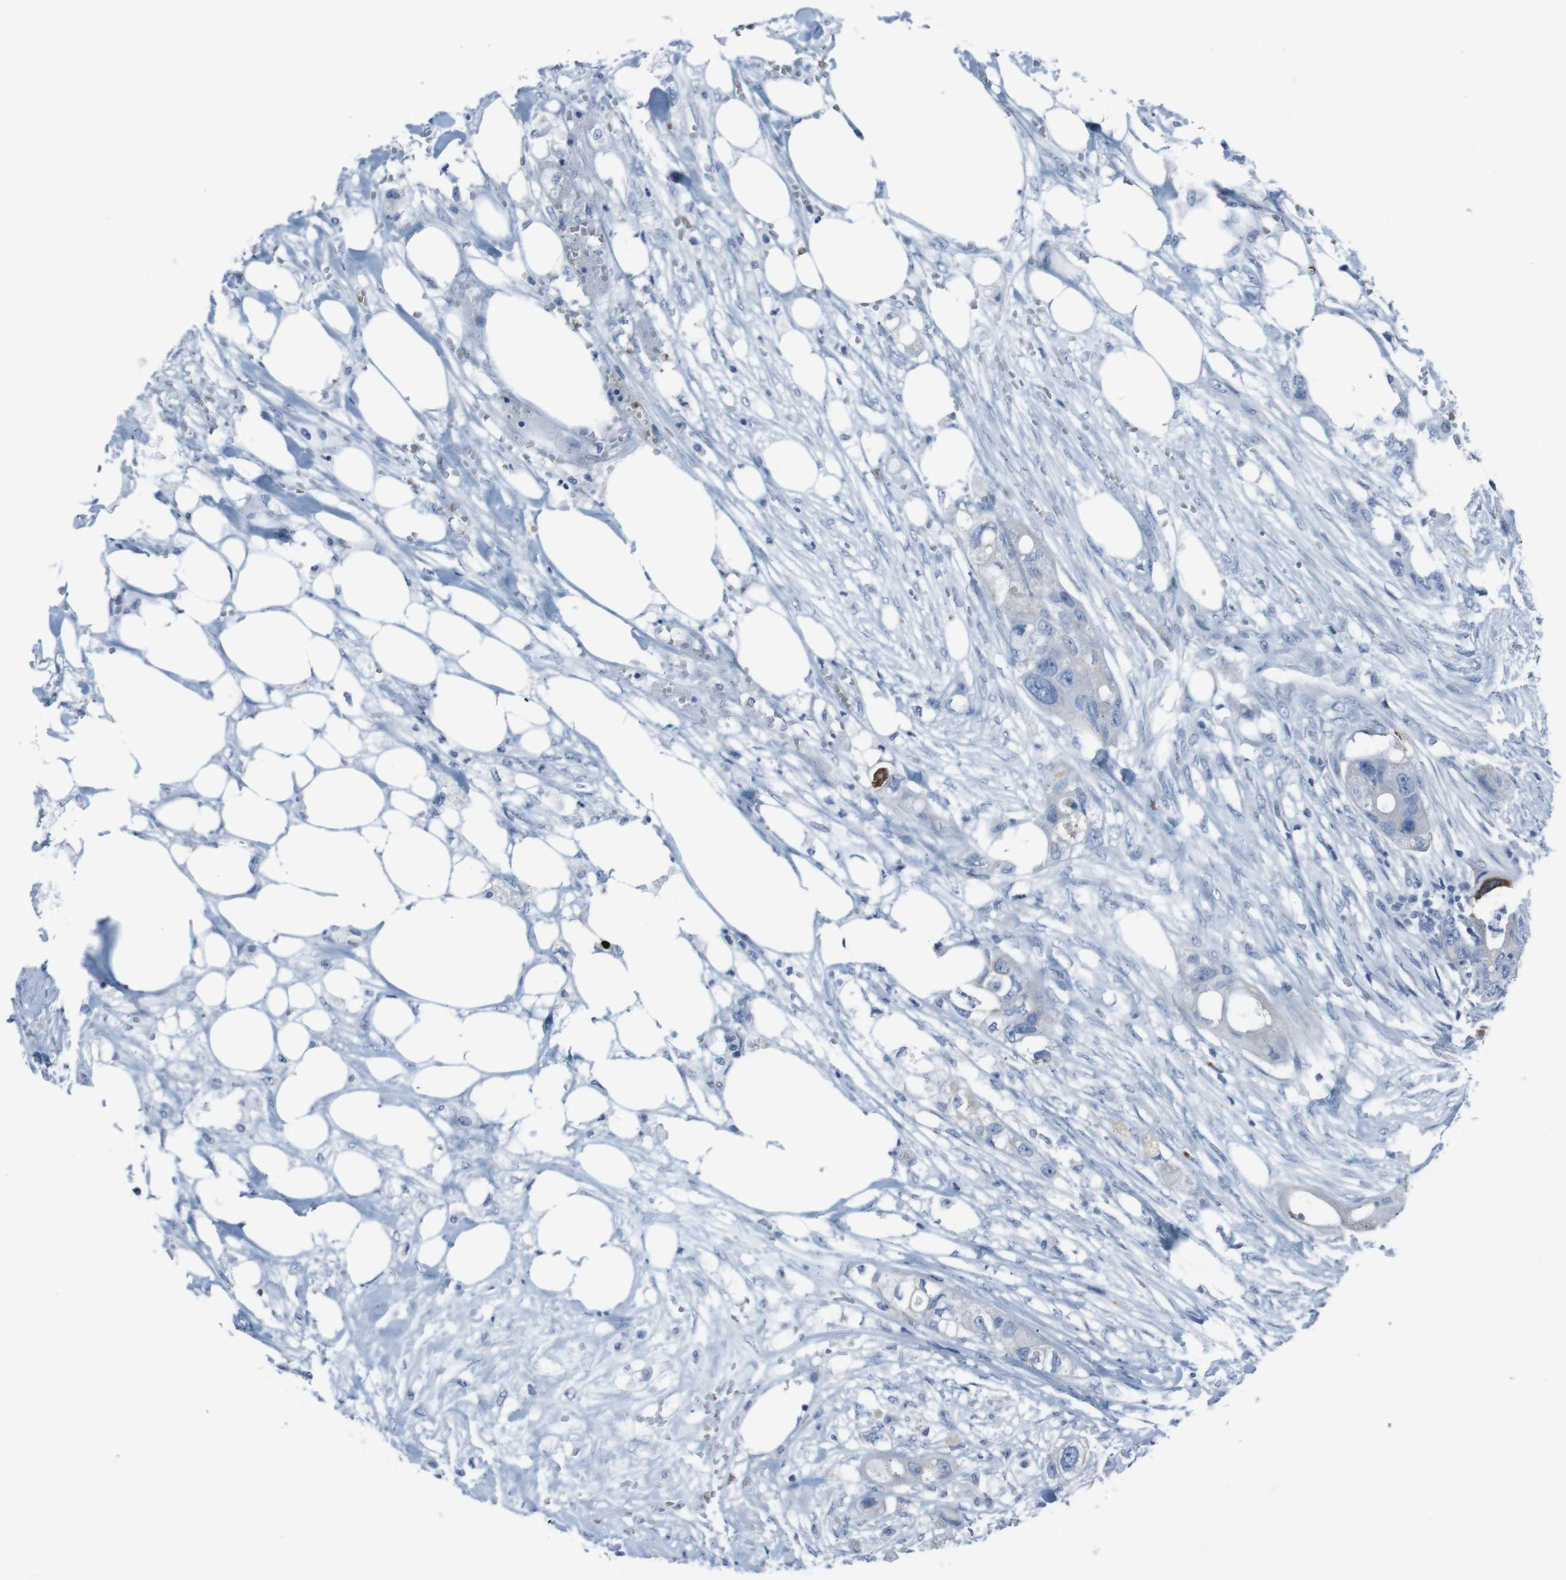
{"staining": {"intensity": "negative", "quantity": "none", "location": "none"}, "tissue": "colorectal cancer", "cell_type": "Tumor cells", "image_type": "cancer", "snomed": [{"axis": "morphology", "description": "Adenocarcinoma, NOS"}, {"axis": "topography", "description": "Colon"}], "caption": "Tumor cells show no significant staining in colorectal adenocarcinoma.", "gene": "ST6GAL1", "patient": {"sex": "female", "age": 57}}